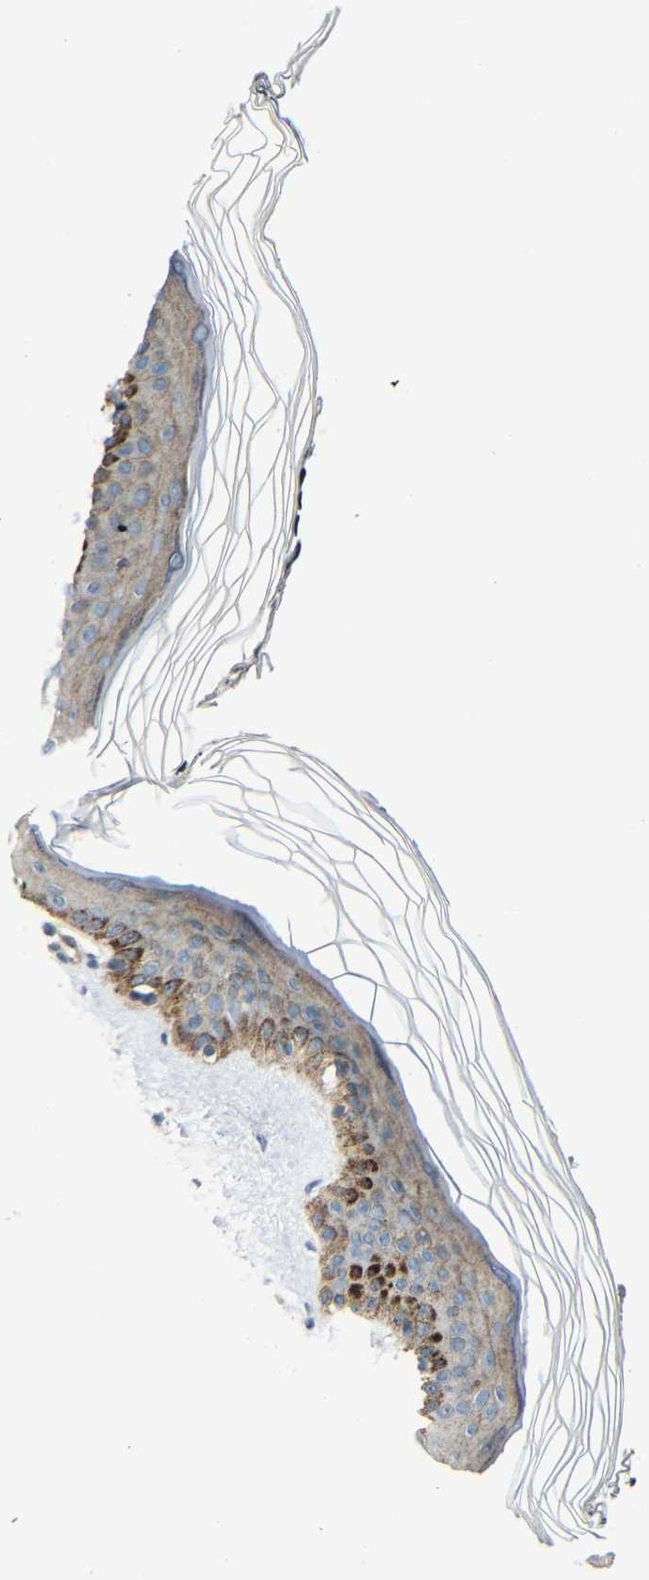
{"staining": {"intensity": "negative", "quantity": "none", "location": "none"}, "tissue": "skin", "cell_type": "Fibroblasts", "image_type": "normal", "snomed": [{"axis": "morphology", "description": "Normal tissue, NOS"}, {"axis": "topography", "description": "Skin"}], "caption": "Immunohistochemical staining of normal human skin demonstrates no significant staining in fibroblasts.", "gene": "DNAJC5", "patient": {"sex": "female", "age": 19}}